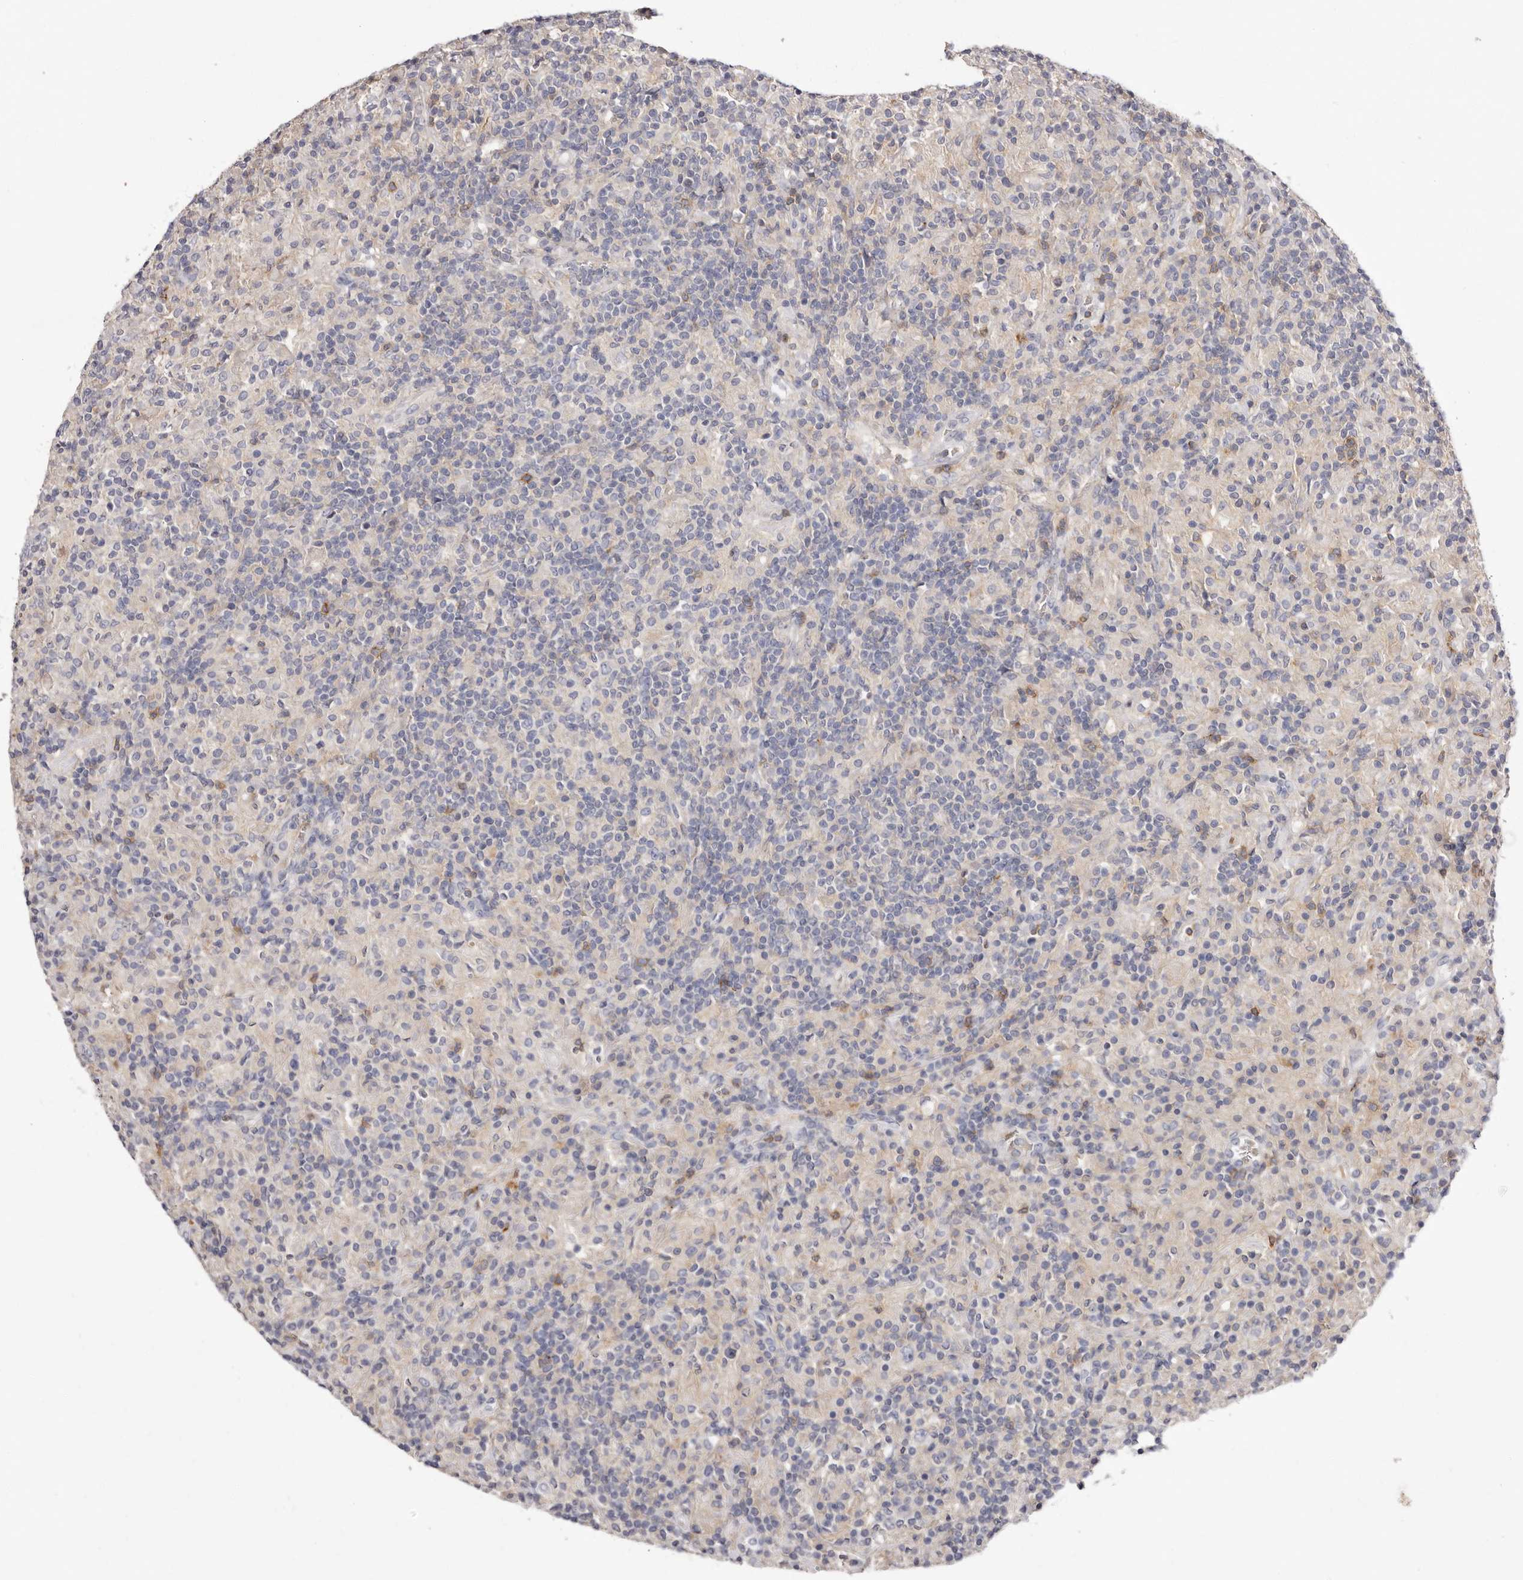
{"staining": {"intensity": "negative", "quantity": "none", "location": "none"}, "tissue": "lymphoma", "cell_type": "Tumor cells", "image_type": "cancer", "snomed": [{"axis": "morphology", "description": "Hodgkin's disease, NOS"}, {"axis": "topography", "description": "Lymph node"}], "caption": "This is a micrograph of immunohistochemistry staining of Hodgkin's disease, which shows no staining in tumor cells. Nuclei are stained in blue.", "gene": "S1PR5", "patient": {"sex": "male", "age": 70}}